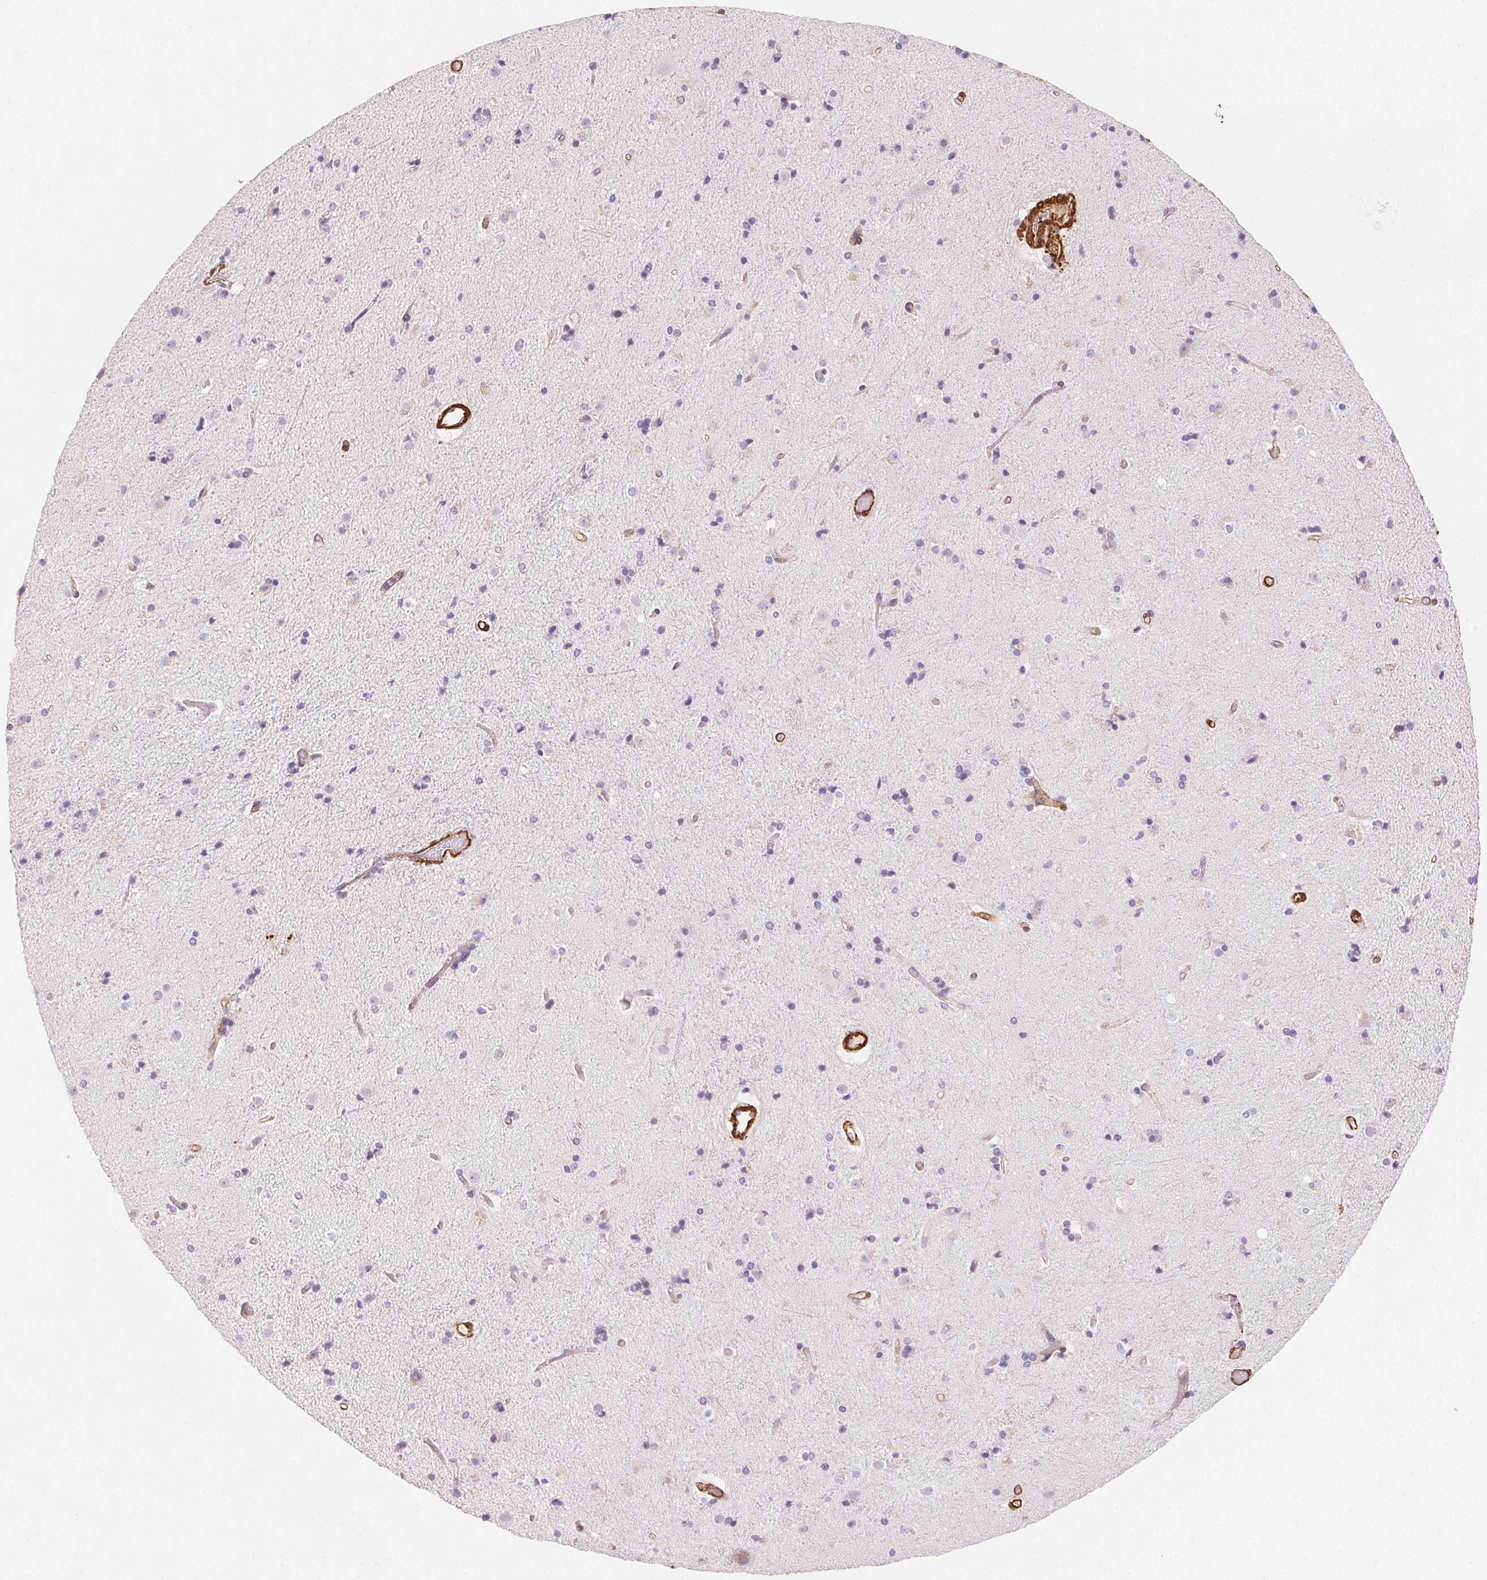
{"staining": {"intensity": "negative", "quantity": "none", "location": "none"}, "tissue": "caudate", "cell_type": "Glial cells", "image_type": "normal", "snomed": [{"axis": "morphology", "description": "Normal tissue, NOS"}, {"axis": "topography", "description": "Lateral ventricle wall"}], "caption": "Immunohistochemistry micrograph of normal caudate stained for a protein (brown), which demonstrates no positivity in glial cells. Brightfield microscopy of immunohistochemistry stained with DAB (brown) and hematoxylin (blue), captured at high magnification.", "gene": "GPX8", "patient": {"sex": "female", "age": 71}}